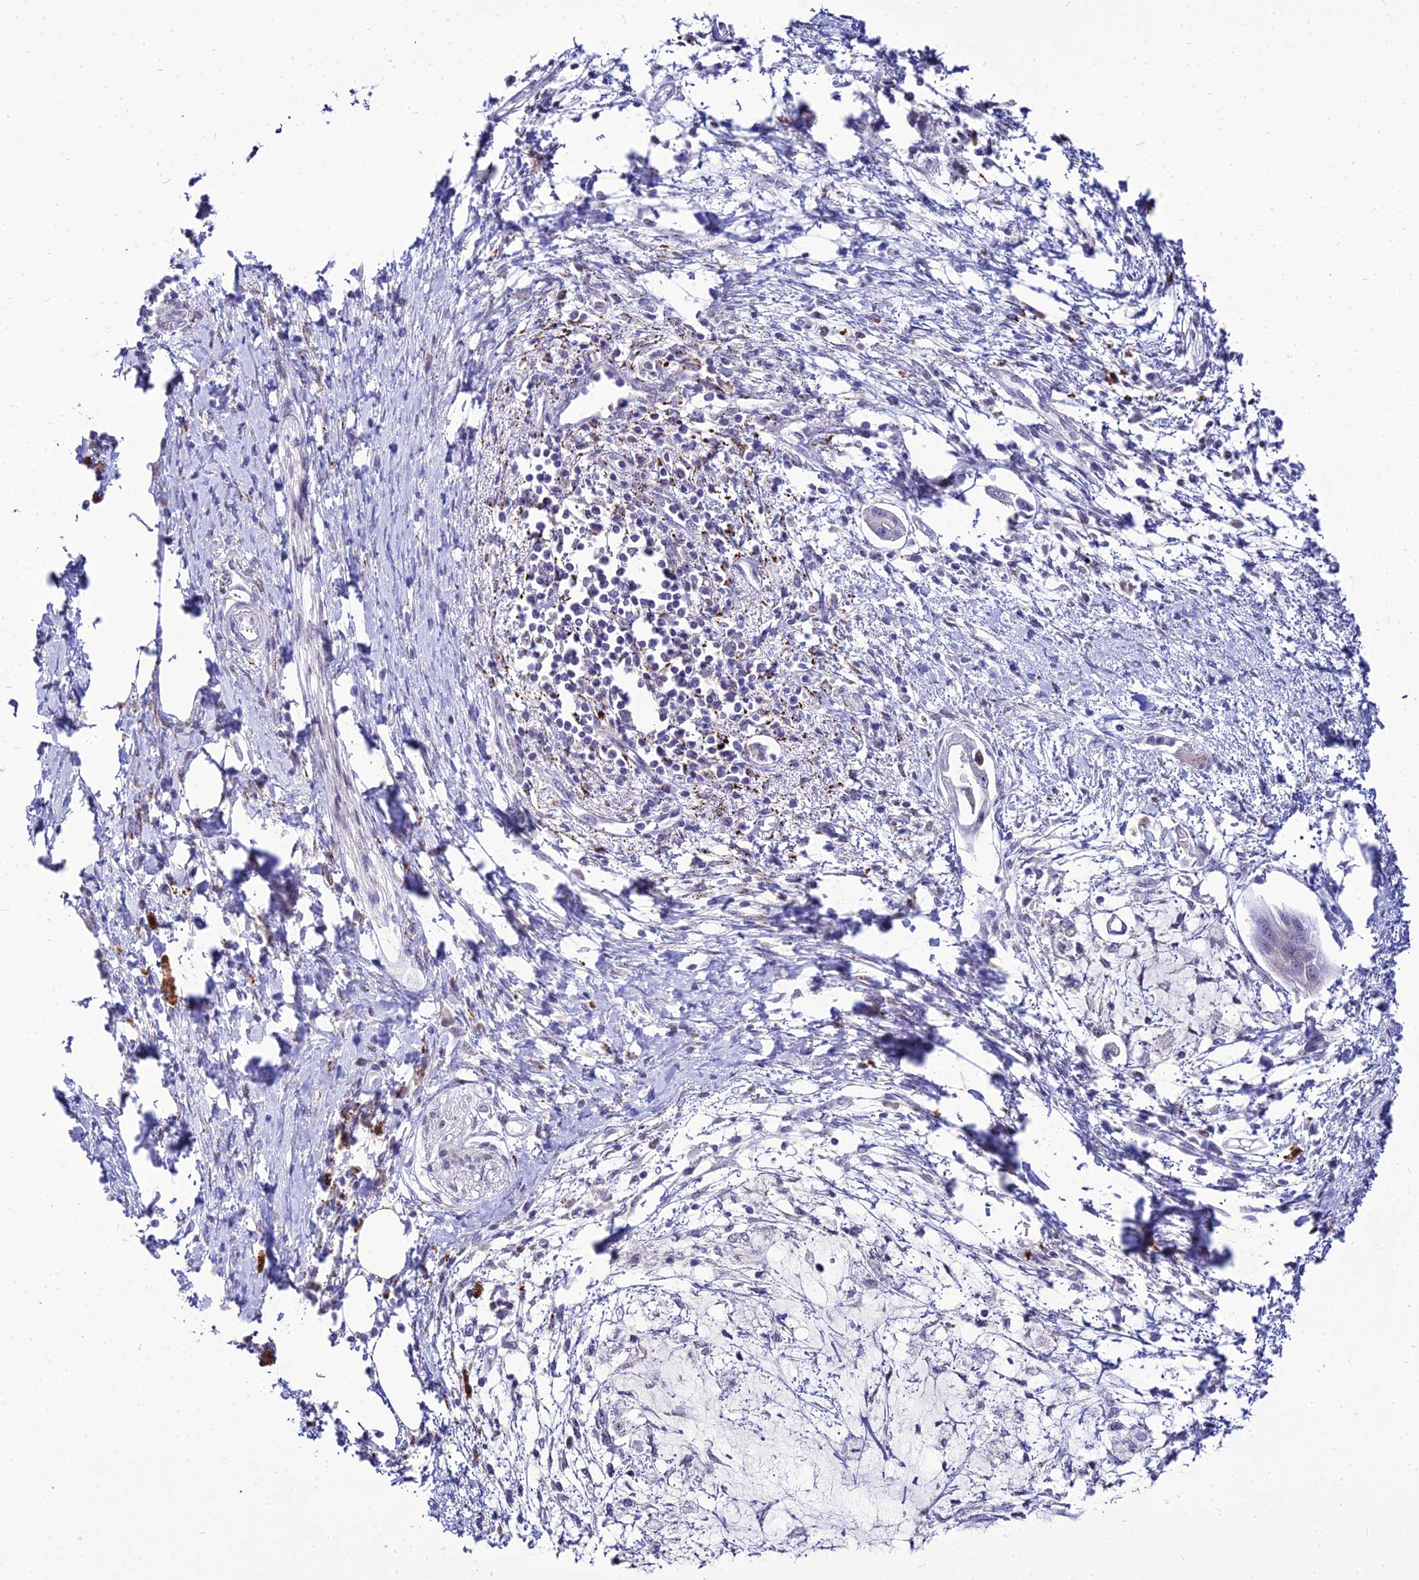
{"staining": {"intensity": "negative", "quantity": "none", "location": "none"}, "tissue": "pancreatic cancer", "cell_type": "Tumor cells", "image_type": "cancer", "snomed": [{"axis": "morphology", "description": "Adenocarcinoma, NOS"}, {"axis": "topography", "description": "Pancreas"}], "caption": "This histopathology image is of pancreatic cancer (adenocarcinoma) stained with immunohistochemistry to label a protein in brown with the nuclei are counter-stained blue. There is no positivity in tumor cells.", "gene": "C6orf163", "patient": {"sex": "male", "age": 48}}